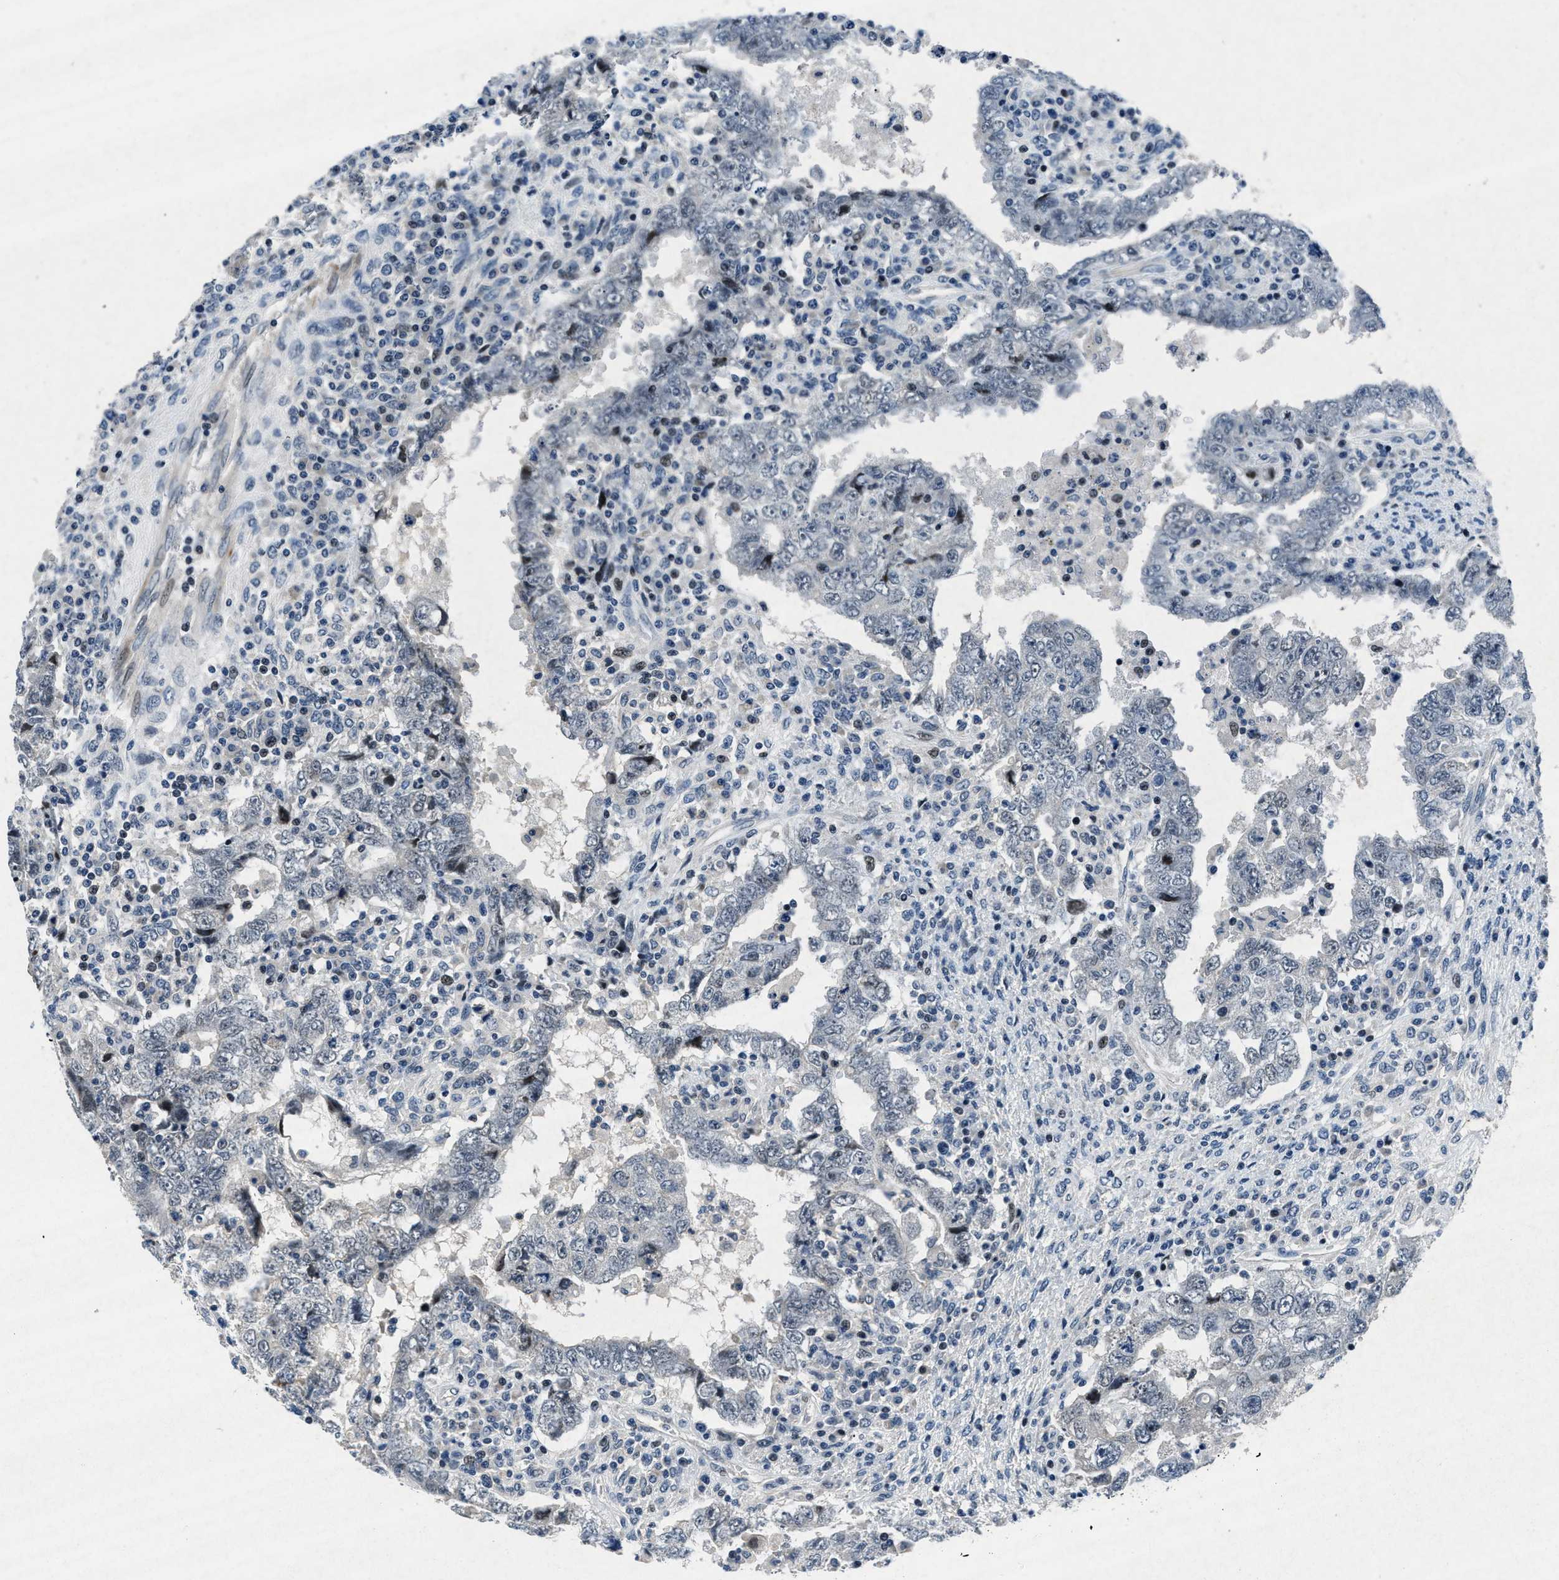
{"staining": {"intensity": "negative", "quantity": "none", "location": "none"}, "tissue": "testis cancer", "cell_type": "Tumor cells", "image_type": "cancer", "snomed": [{"axis": "morphology", "description": "Carcinoma, Embryonal, NOS"}, {"axis": "topography", "description": "Testis"}], "caption": "DAB immunohistochemical staining of human testis embryonal carcinoma reveals no significant staining in tumor cells.", "gene": "PHLDA1", "patient": {"sex": "male", "age": 26}}